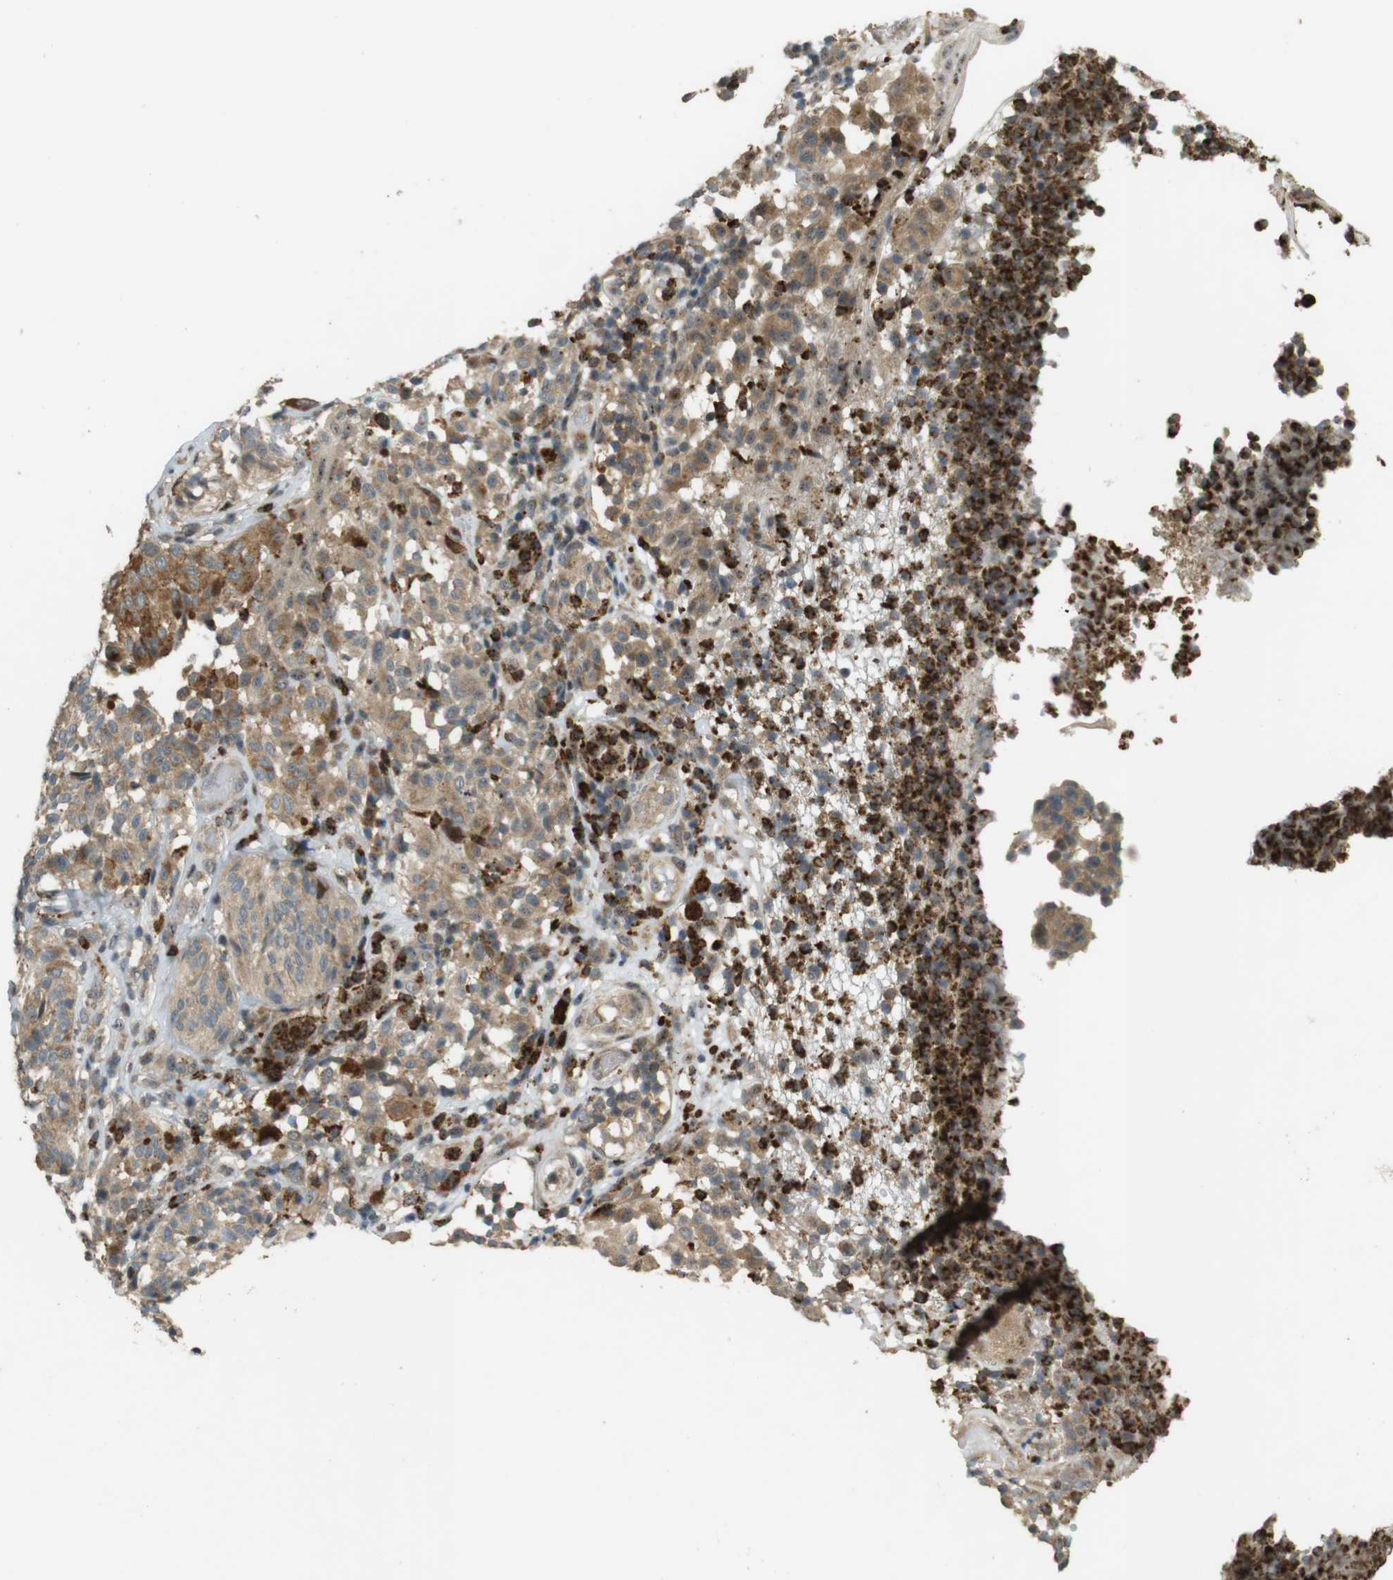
{"staining": {"intensity": "moderate", "quantity": ">75%", "location": "cytoplasmic/membranous"}, "tissue": "melanoma", "cell_type": "Tumor cells", "image_type": "cancer", "snomed": [{"axis": "morphology", "description": "Malignant melanoma, NOS"}, {"axis": "topography", "description": "Skin"}], "caption": "Tumor cells show moderate cytoplasmic/membranous expression in approximately >75% of cells in malignant melanoma. (Brightfield microscopy of DAB IHC at high magnification).", "gene": "TMX3", "patient": {"sex": "female", "age": 46}}